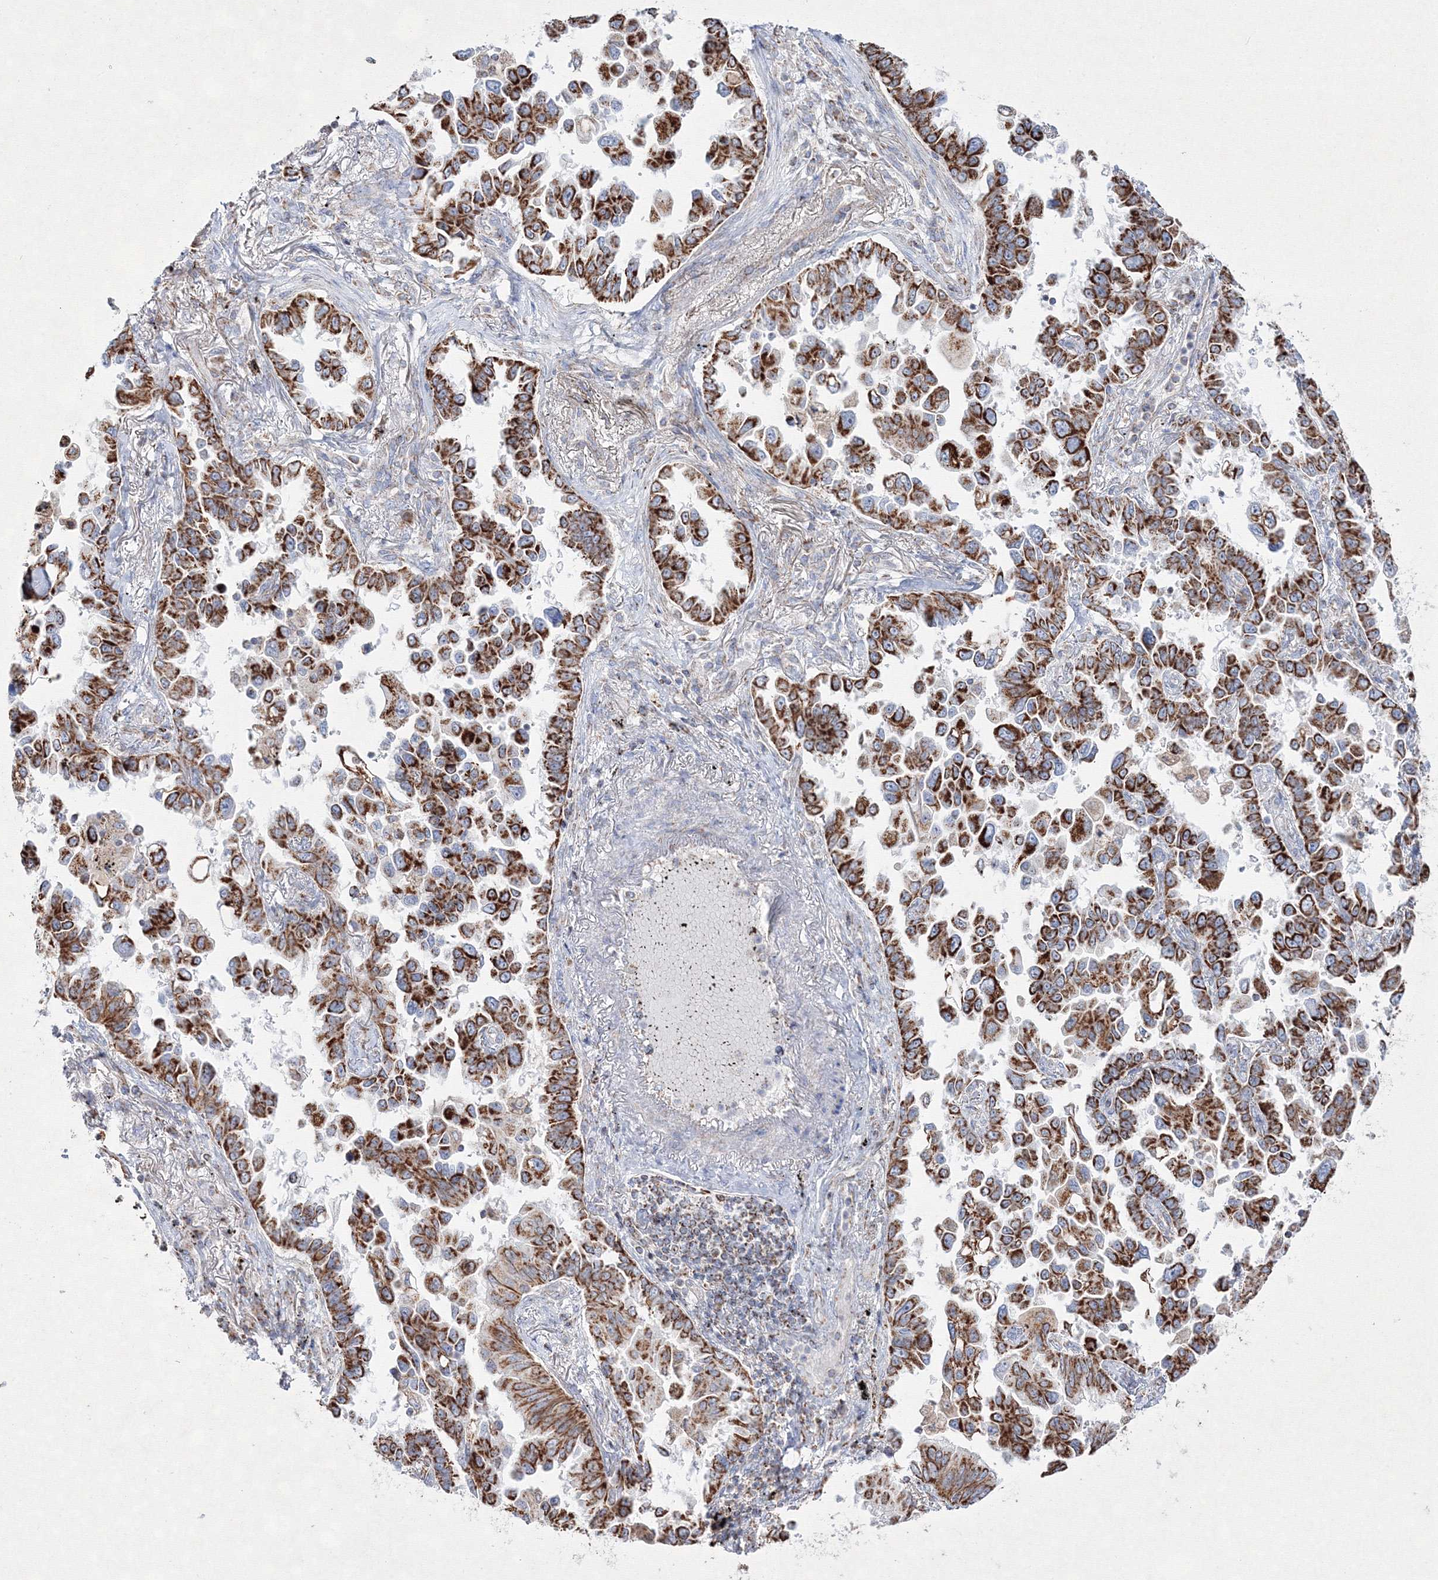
{"staining": {"intensity": "strong", "quantity": ">75%", "location": "cytoplasmic/membranous"}, "tissue": "lung cancer", "cell_type": "Tumor cells", "image_type": "cancer", "snomed": [{"axis": "morphology", "description": "Adenocarcinoma, NOS"}, {"axis": "topography", "description": "Lung"}], "caption": "Lung cancer (adenocarcinoma) stained for a protein (brown) exhibits strong cytoplasmic/membranous positive positivity in approximately >75% of tumor cells.", "gene": "IGSF9", "patient": {"sex": "female", "age": 67}}